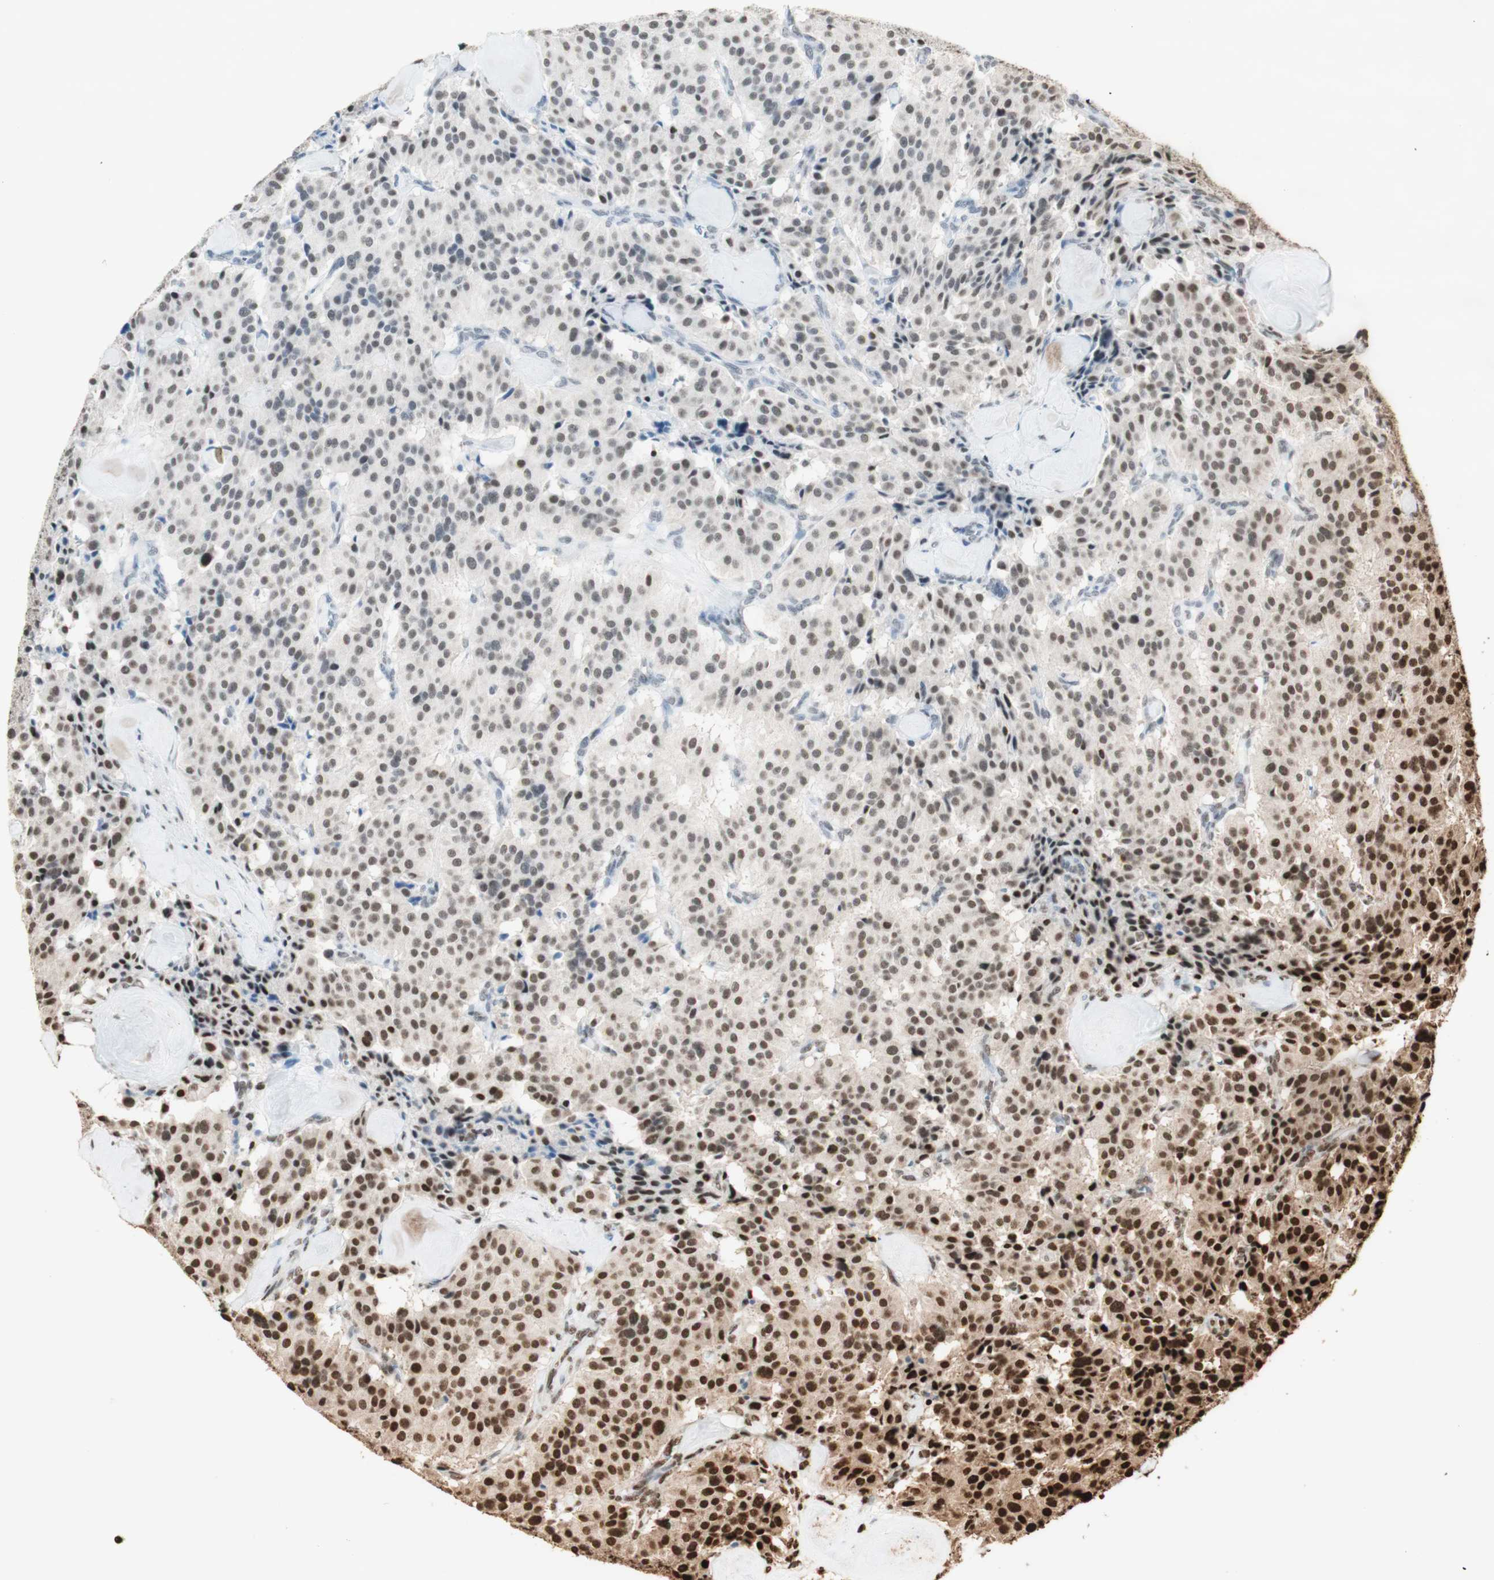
{"staining": {"intensity": "strong", "quantity": "25%-75%", "location": "nuclear"}, "tissue": "carcinoid", "cell_type": "Tumor cells", "image_type": "cancer", "snomed": [{"axis": "morphology", "description": "Carcinoid, malignant, NOS"}, {"axis": "topography", "description": "Lung"}], "caption": "An image showing strong nuclear positivity in about 25%-75% of tumor cells in carcinoid (malignant), as visualized by brown immunohistochemical staining.", "gene": "HNRNPA2B1", "patient": {"sex": "male", "age": 30}}